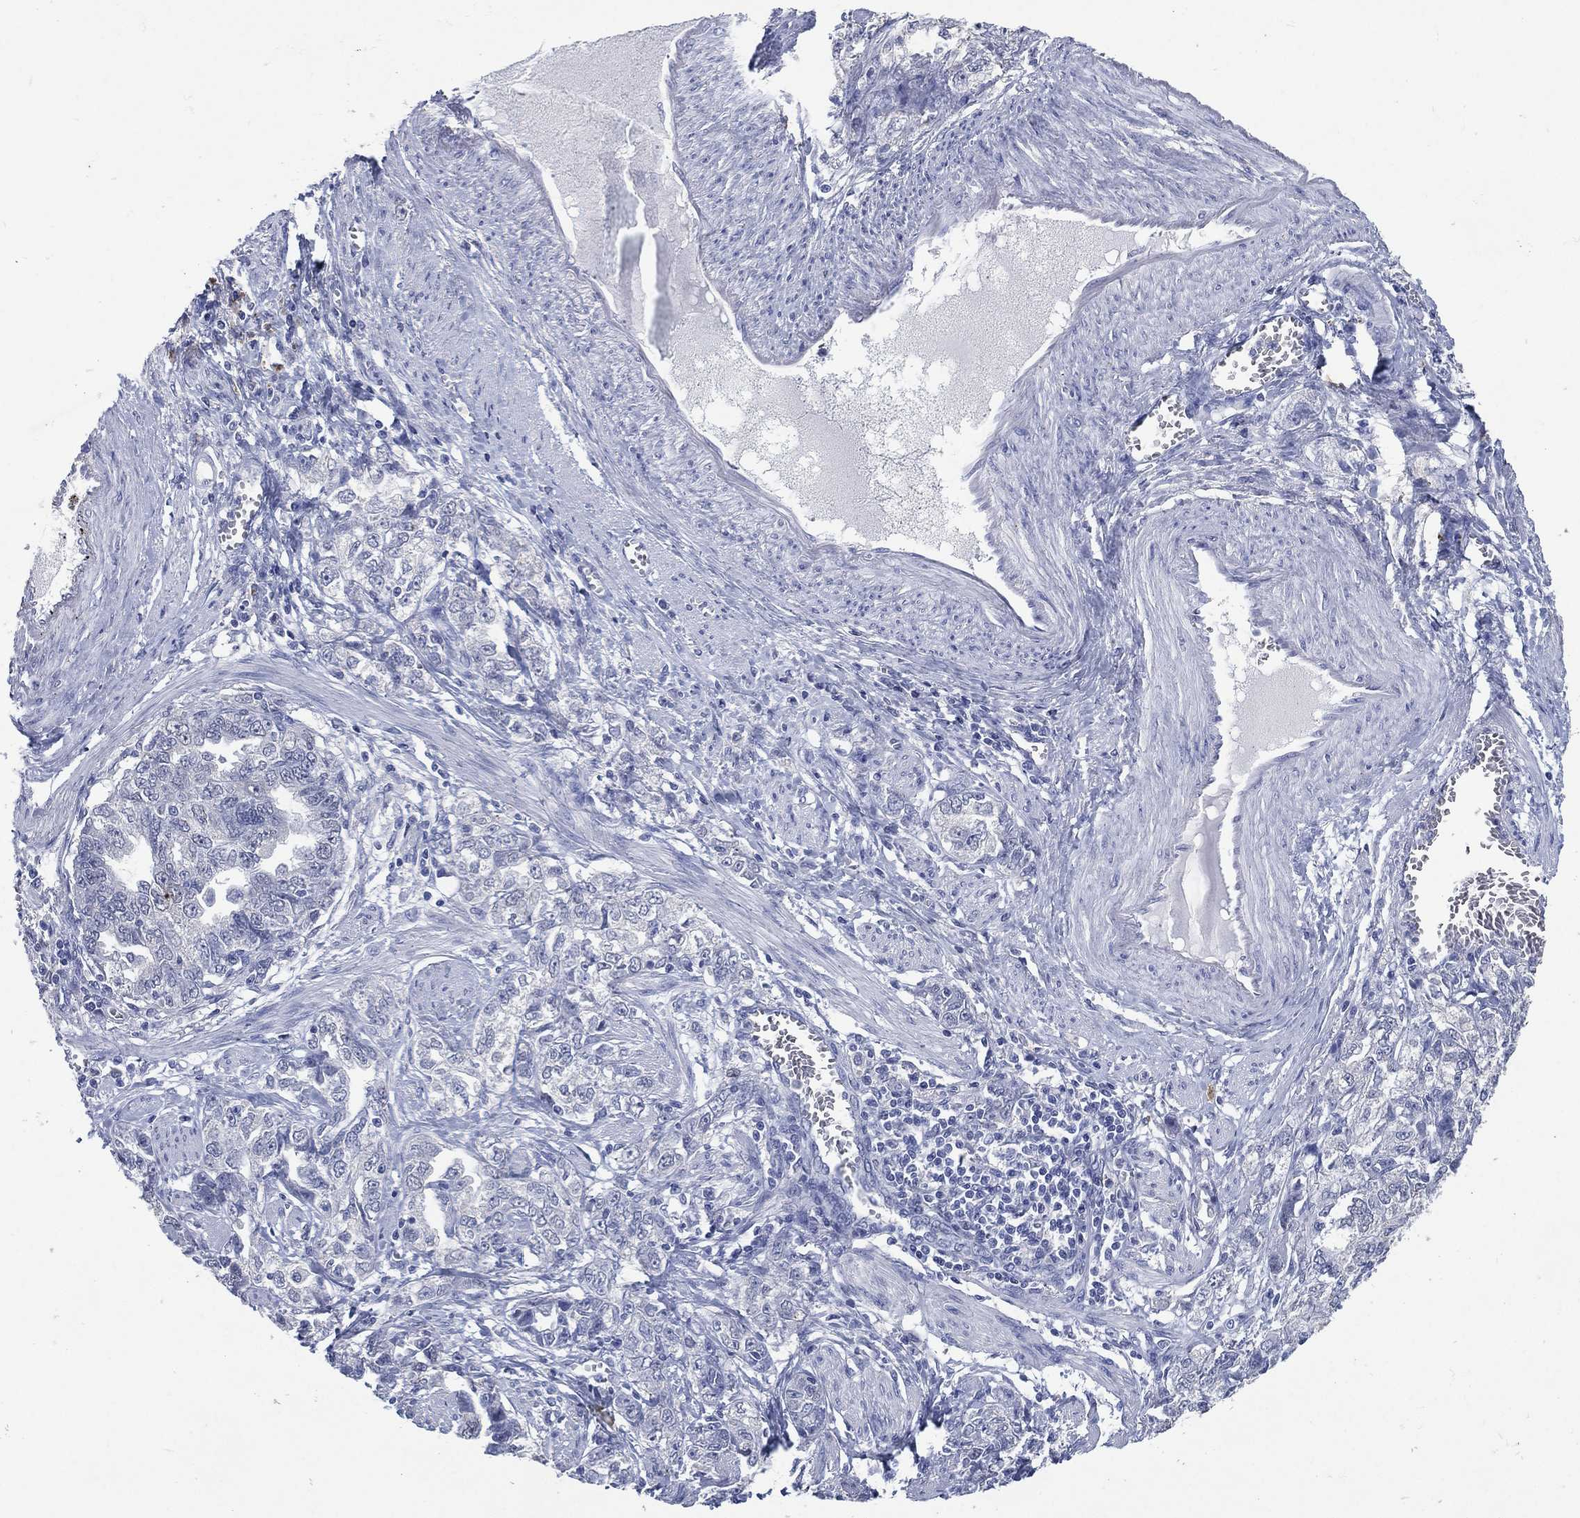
{"staining": {"intensity": "negative", "quantity": "none", "location": "none"}, "tissue": "ovarian cancer", "cell_type": "Tumor cells", "image_type": "cancer", "snomed": [{"axis": "morphology", "description": "Cystadenocarcinoma, serous, NOS"}, {"axis": "topography", "description": "Ovary"}], "caption": "Protein analysis of ovarian cancer reveals no significant expression in tumor cells. Brightfield microscopy of immunohistochemistry (IHC) stained with DAB (3,3'-diaminobenzidine) (brown) and hematoxylin (blue), captured at high magnification.", "gene": "FSCN2", "patient": {"sex": "female", "age": 51}}